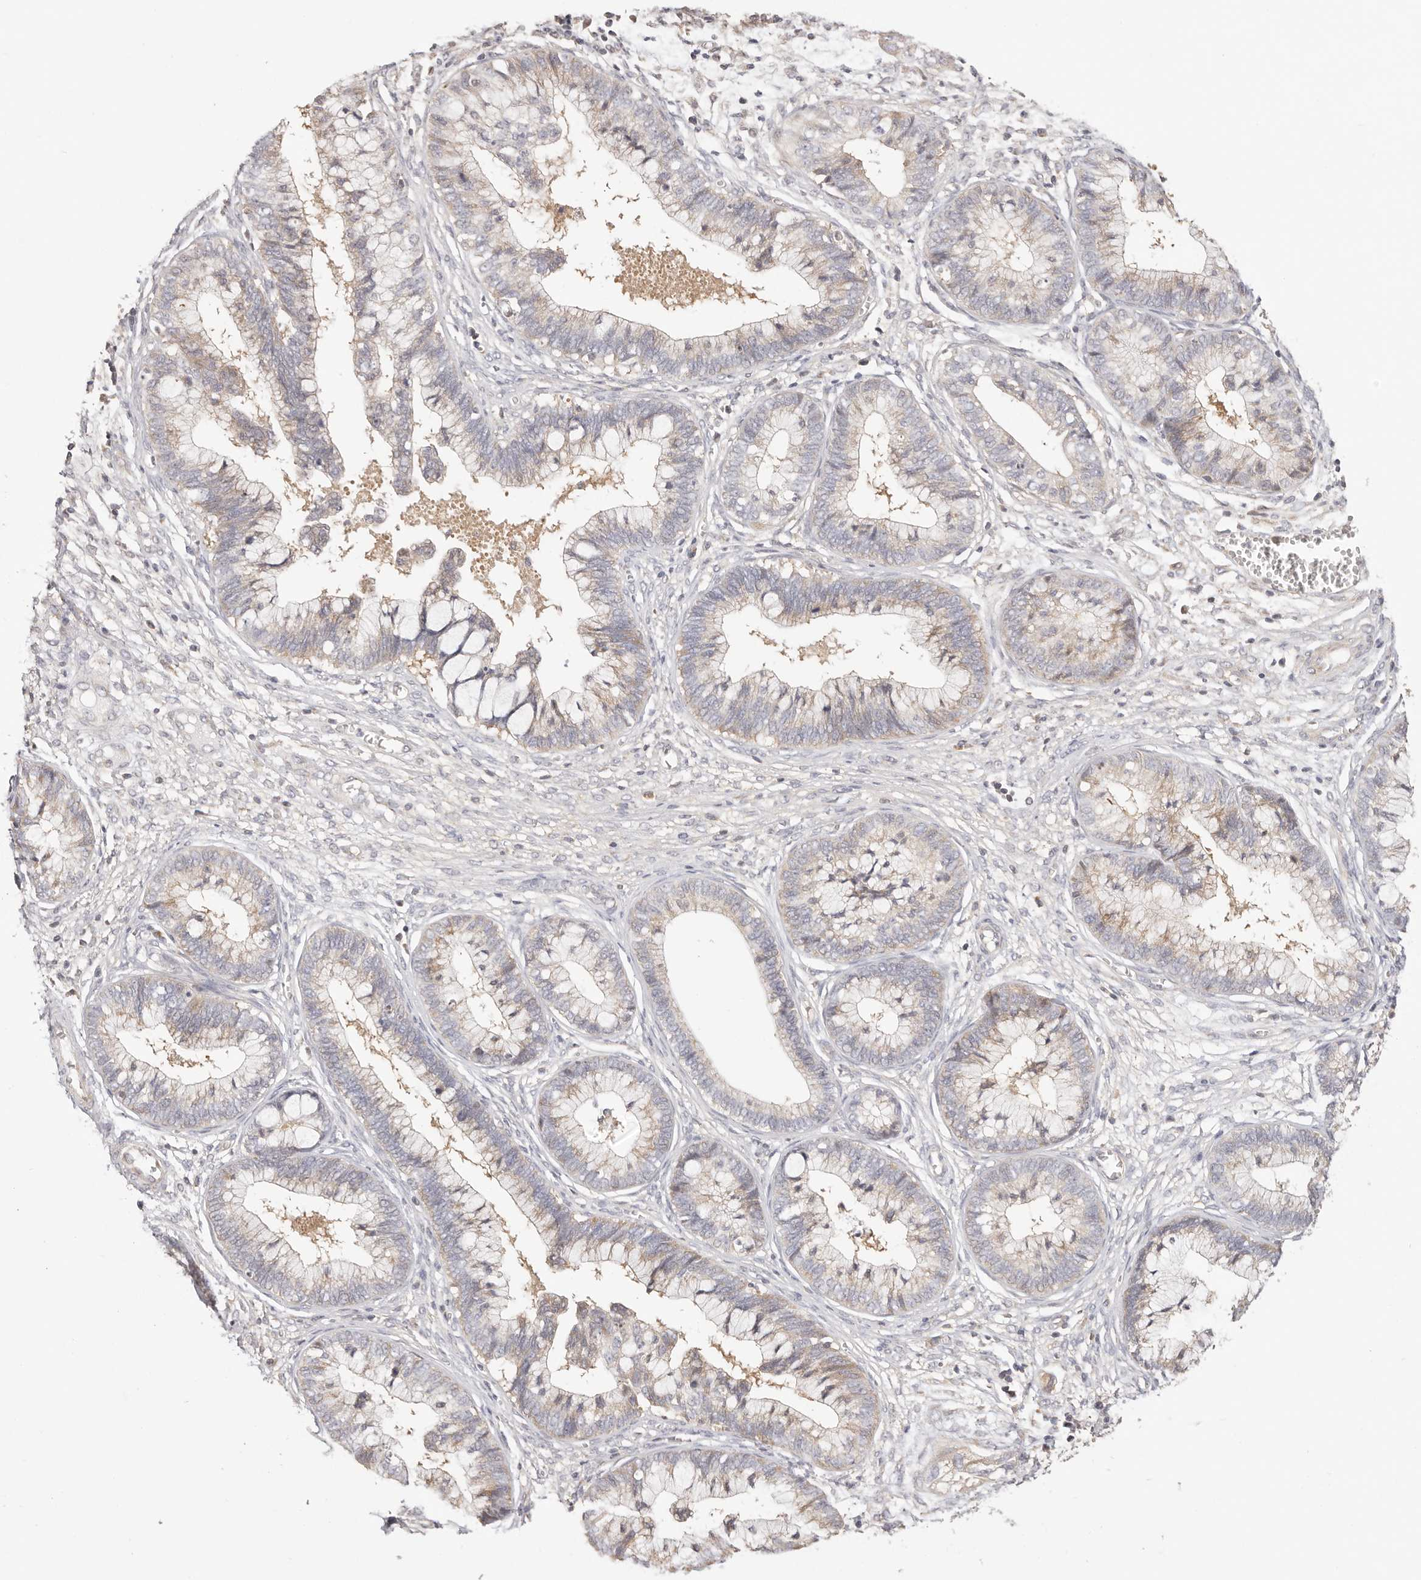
{"staining": {"intensity": "weak", "quantity": "25%-75%", "location": "cytoplasmic/membranous"}, "tissue": "cervical cancer", "cell_type": "Tumor cells", "image_type": "cancer", "snomed": [{"axis": "morphology", "description": "Adenocarcinoma, NOS"}, {"axis": "topography", "description": "Cervix"}], "caption": "Weak cytoplasmic/membranous protein expression is present in about 25%-75% of tumor cells in cervical cancer.", "gene": "KCMF1", "patient": {"sex": "female", "age": 44}}